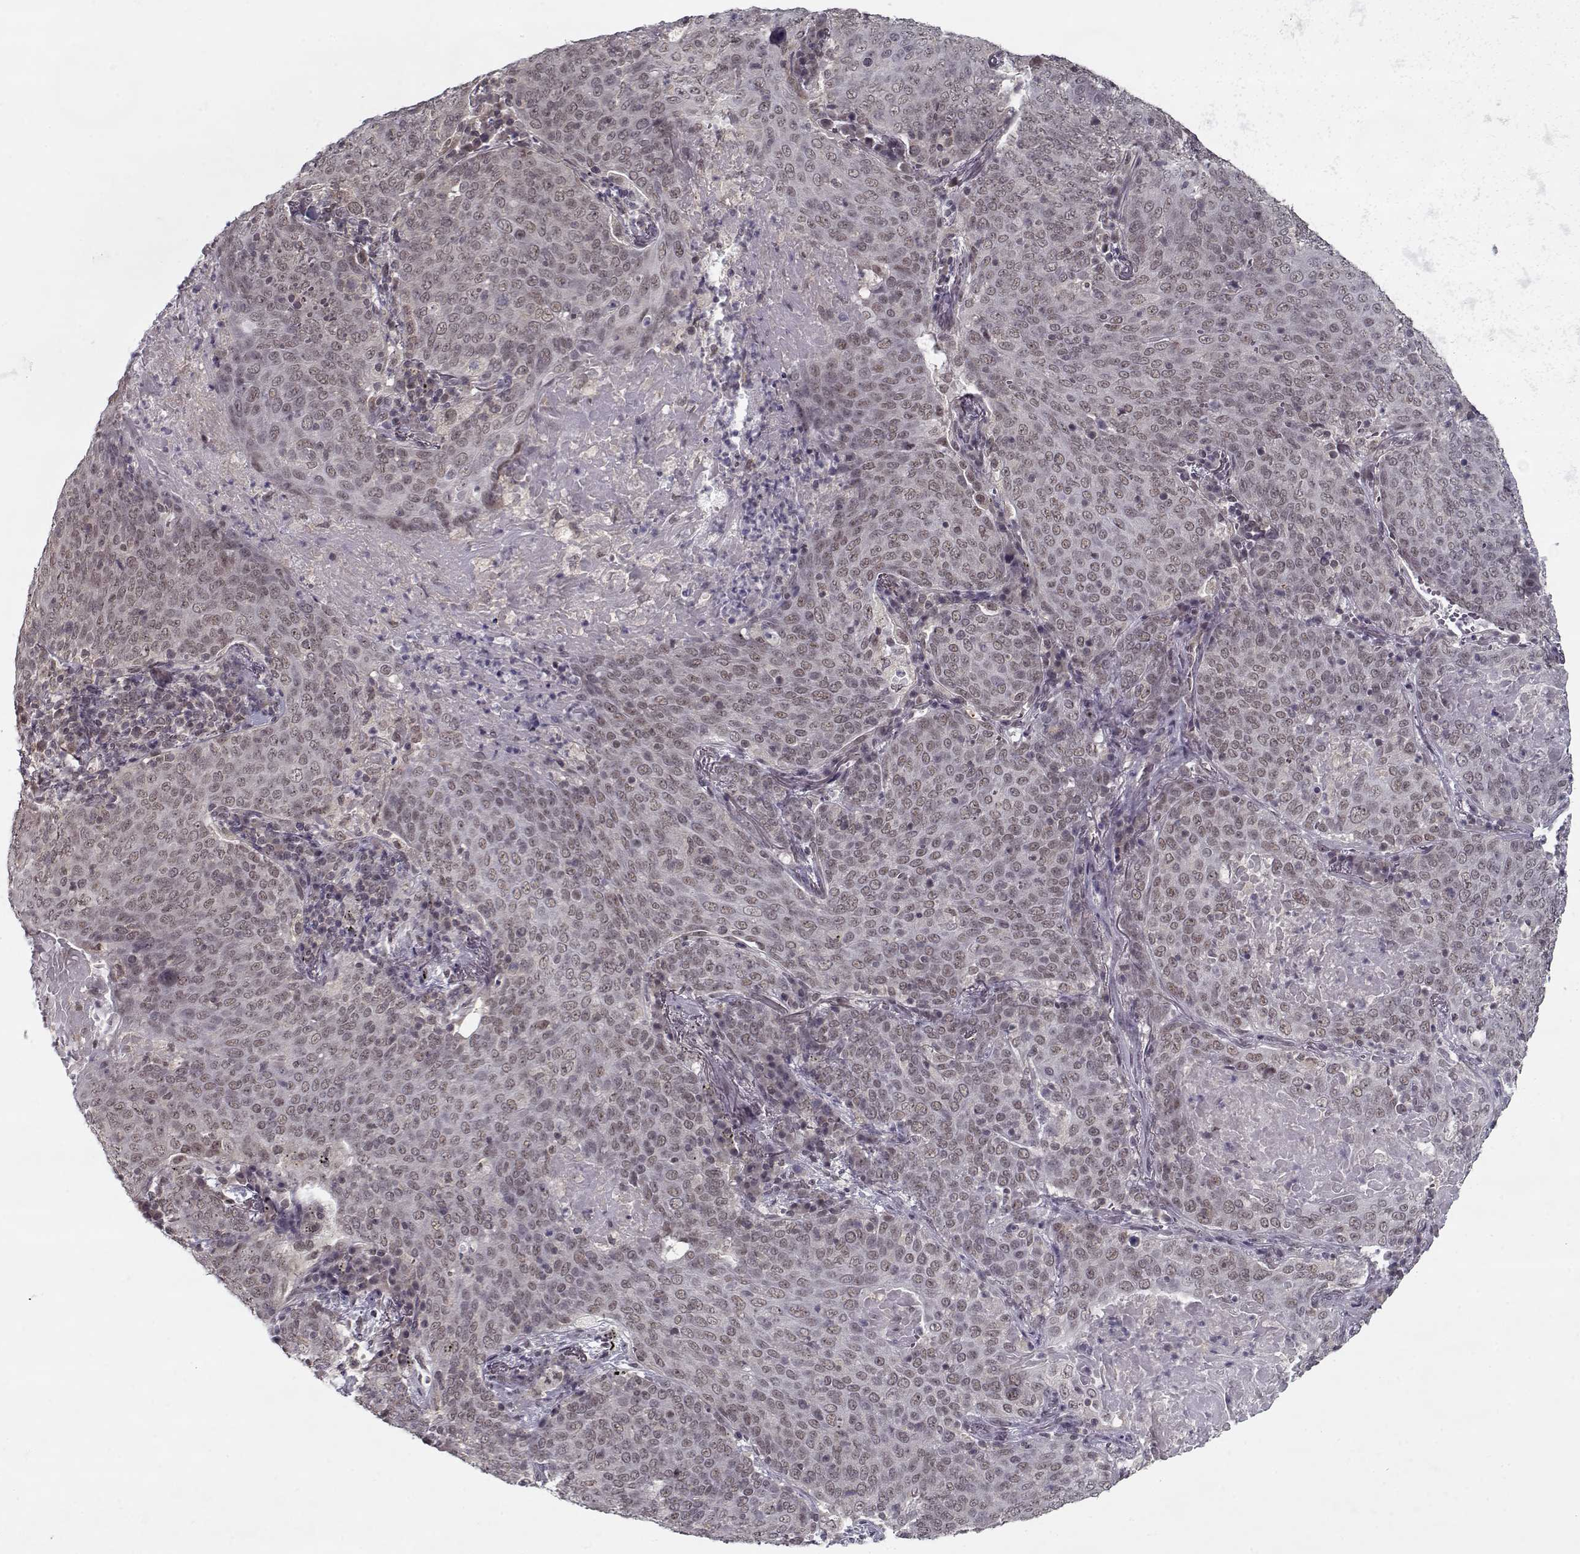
{"staining": {"intensity": "weak", "quantity": "<25%", "location": "nuclear"}, "tissue": "lung cancer", "cell_type": "Tumor cells", "image_type": "cancer", "snomed": [{"axis": "morphology", "description": "Squamous cell carcinoma, NOS"}, {"axis": "topography", "description": "Lung"}], "caption": "Tumor cells show no significant expression in squamous cell carcinoma (lung). (Stains: DAB (3,3'-diaminobenzidine) immunohistochemistry (IHC) with hematoxylin counter stain, Microscopy: brightfield microscopy at high magnification).", "gene": "TESPA1", "patient": {"sex": "male", "age": 82}}